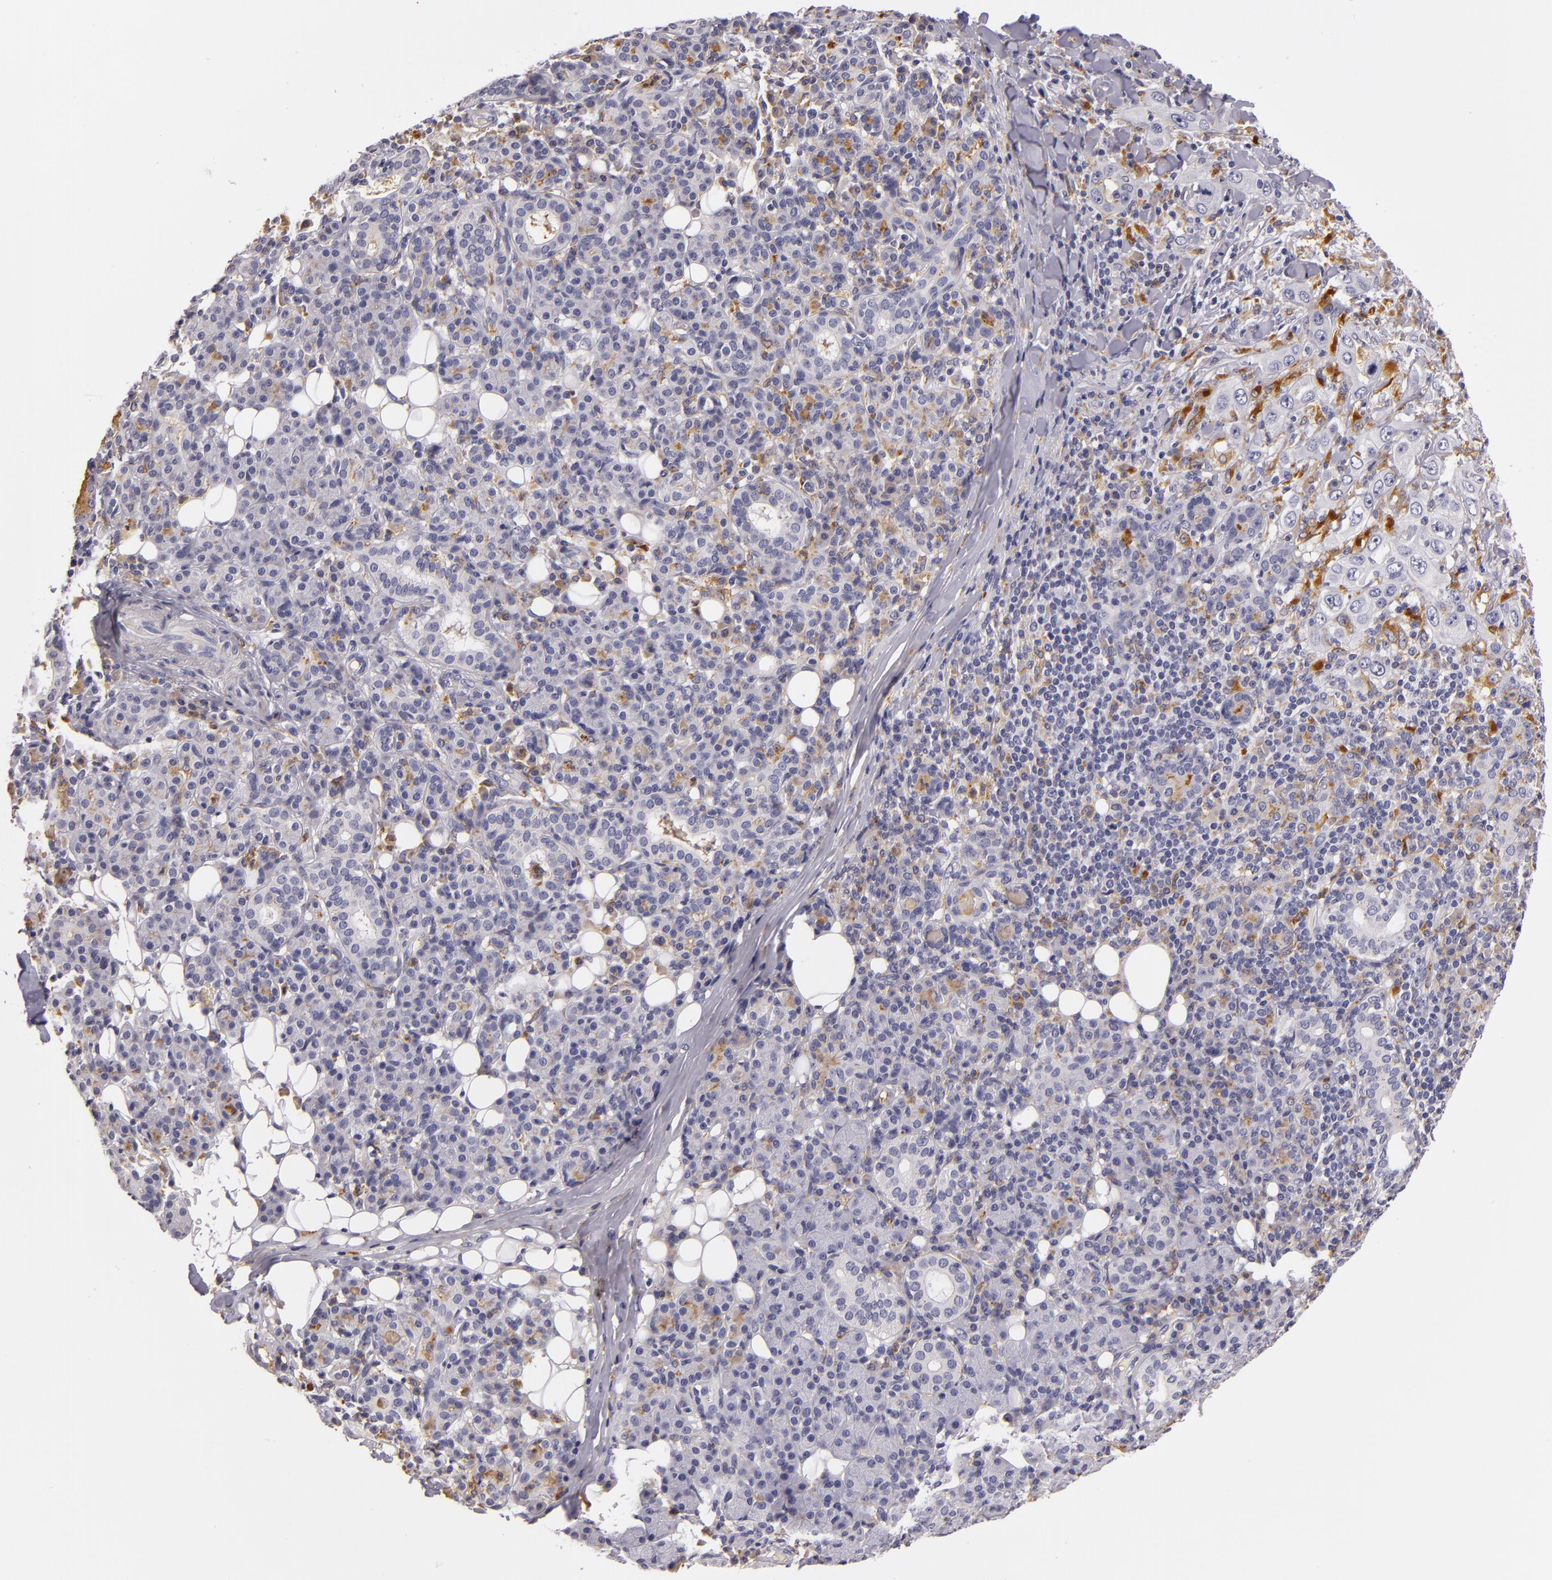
{"staining": {"intensity": "negative", "quantity": "none", "location": "none"}, "tissue": "skin cancer", "cell_type": "Tumor cells", "image_type": "cancer", "snomed": [{"axis": "morphology", "description": "Squamous cell carcinoma, NOS"}, {"axis": "topography", "description": "Skin"}], "caption": "DAB (3,3'-diaminobenzidine) immunohistochemical staining of human skin cancer reveals no significant positivity in tumor cells.", "gene": "TLR8", "patient": {"sex": "male", "age": 84}}